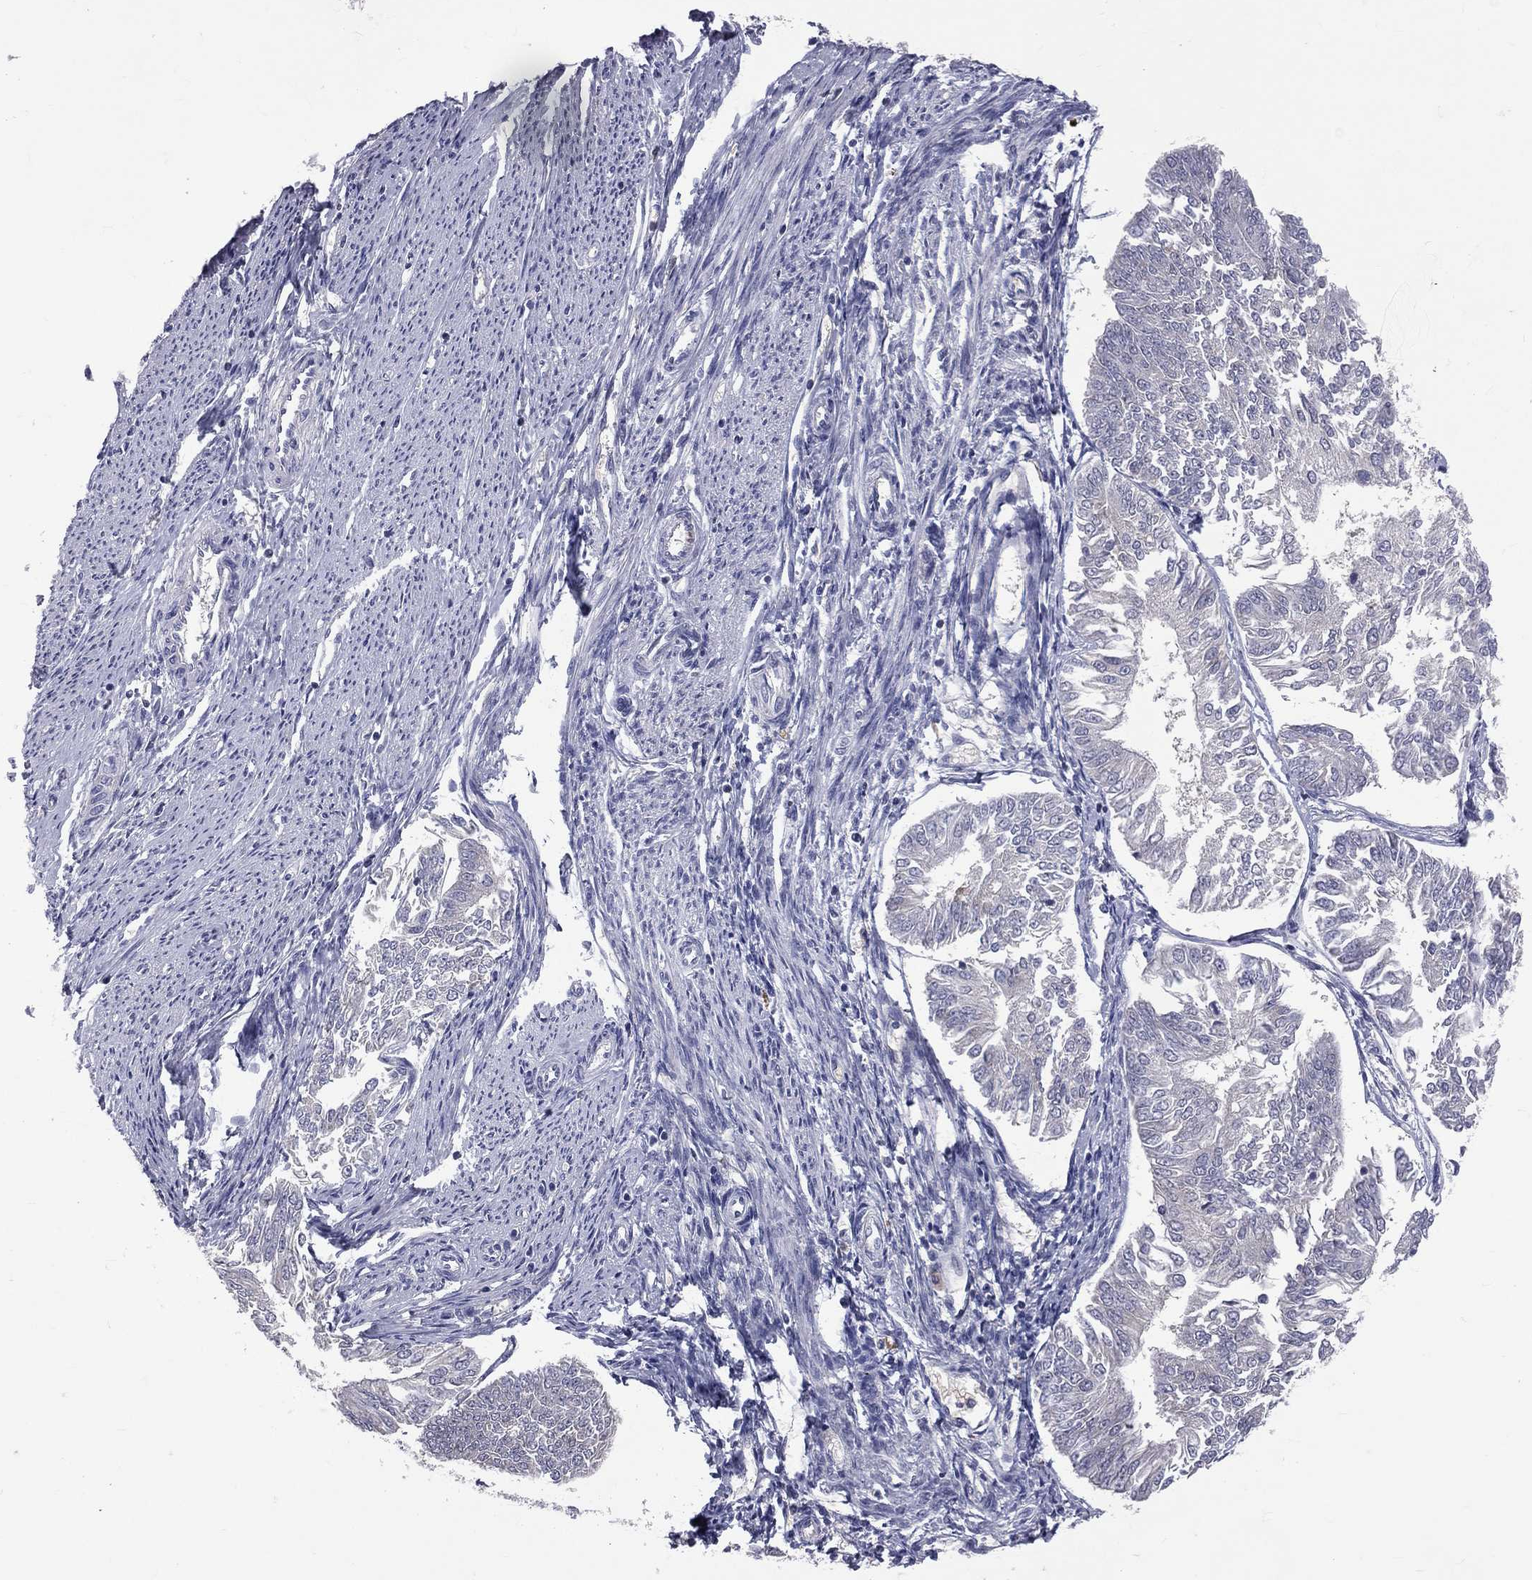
{"staining": {"intensity": "negative", "quantity": "none", "location": "none"}, "tissue": "endometrial cancer", "cell_type": "Tumor cells", "image_type": "cancer", "snomed": [{"axis": "morphology", "description": "Adenocarcinoma, NOS"}, {"axis": "topography", "description": "Endometrium"}], "caption": "The image demonstrates no significant staining in tumor cells of endometrial cancer (adenocarcinoma). (Brightfield microscopy of DAB (3,3'-diaminobenzidine) immunohistochemistry (IHC) at high magnification).", "gene": "DSG4", "patient": {"sex": "female", "age": 58}}